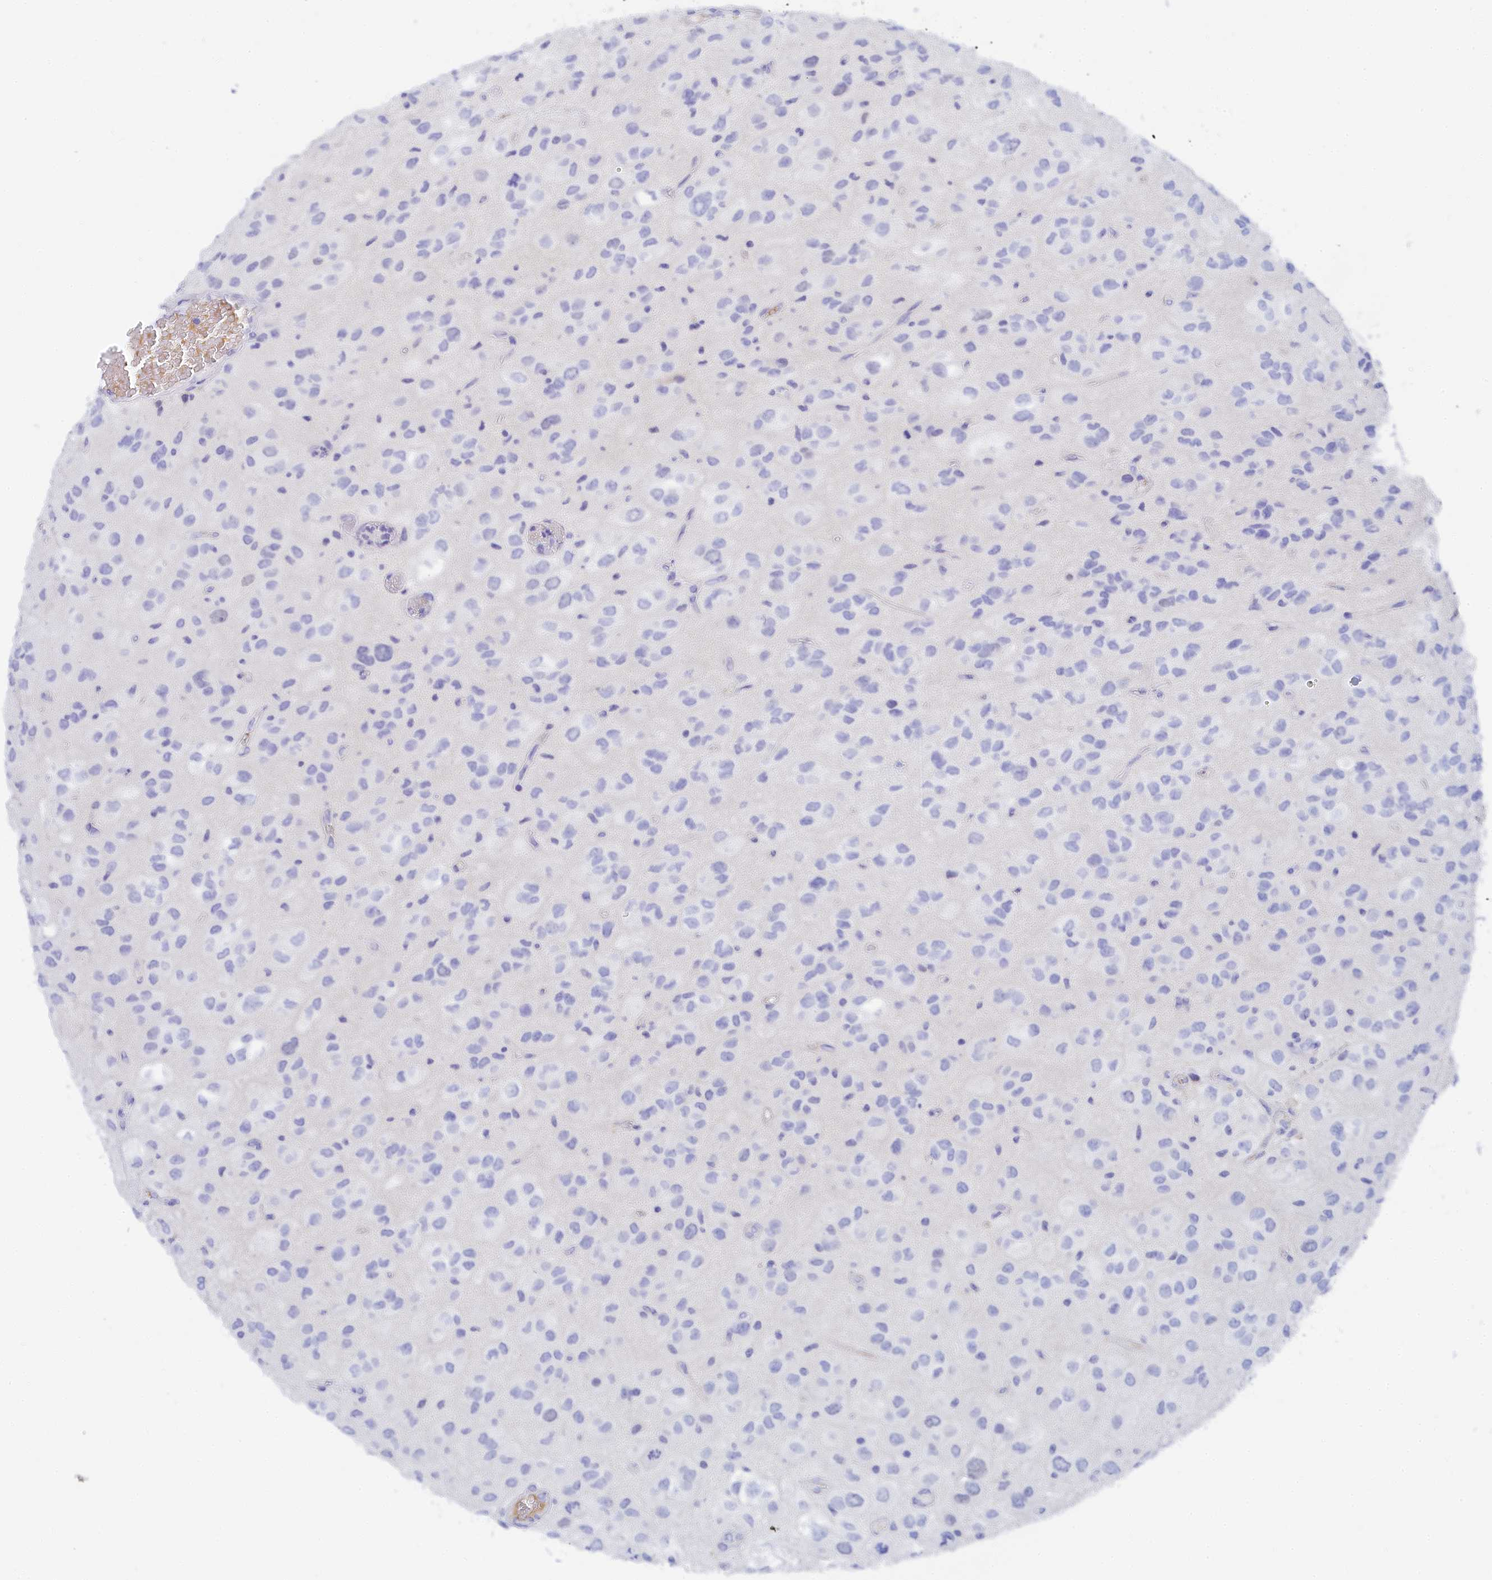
{"staining": {"intensity": "negative", "quantity": "none", "location": "none"}, "tissue": "glioma", "cell_type": "Tumor cells", "image_type": "cancer", "snomed": [{"axis": "morphology", "description": "Glioma, malignant, Low grade"}, {"axis": "topography", "description": "Brain"}], "caption": "Human malignant glioma (low-grade) stained for a protein using IHC exhibits no positivity in tumor cells.", "gene": "TRIM10", "patient": {"sex": "male", "age": 66}}